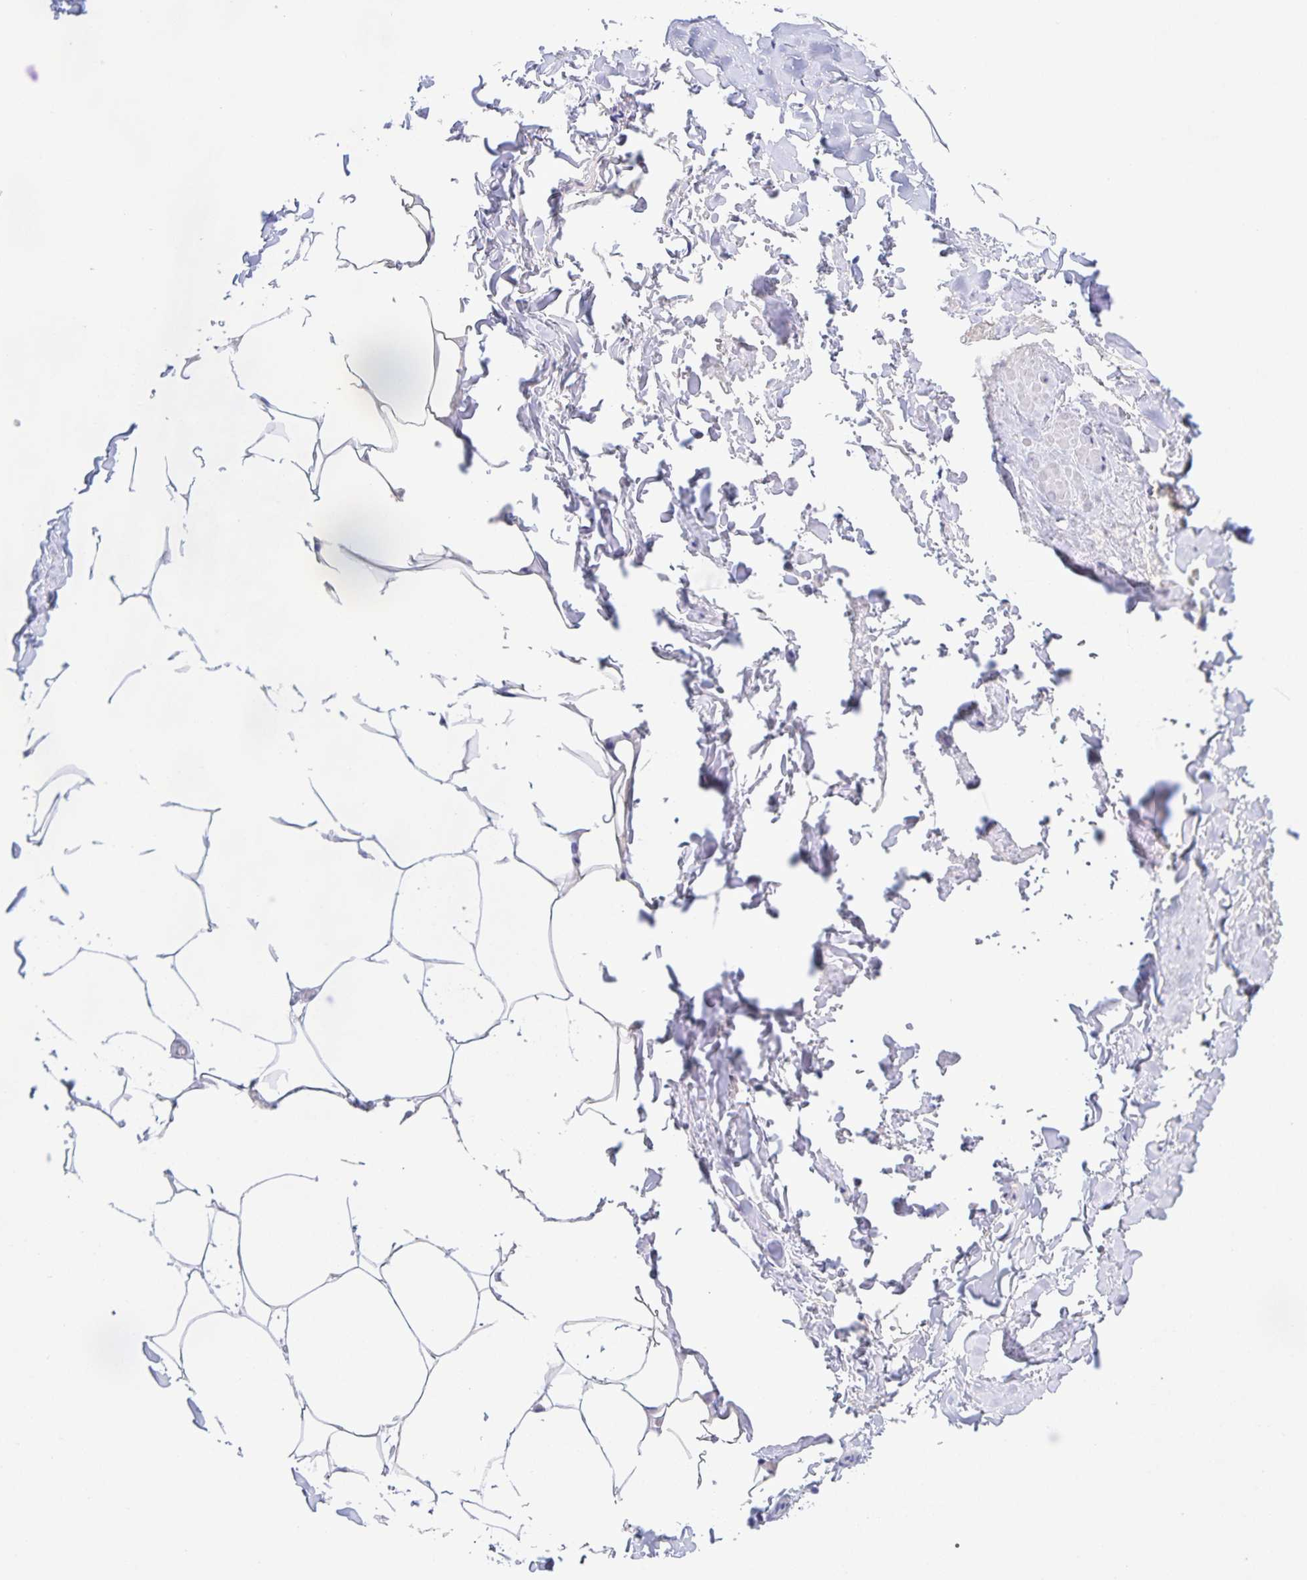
{"staining": {"intensity": "negative", "quantity": "none", "location": "none"}, "tissue": "adipose tissue", "cell_type": "Adipocytes", "image_type": "normal", "snomed": [{"axis": "morphology", "description": "Normal tissue, NOS"}, {"axis": "topography", "description": "Vascular tissue"}, {"axis": "topography", "description": "Peripheral nerve tissue"}], "caption": "The immunohistochemistry (IHC) image has no significant expression in adipocytes of adipose tissue. Brightfield microscopy of IHC stained with DAB (3,3'-diaminobenzidine) (brown) and hematoxylin (blue), captured at high magnification.", "gene": "CATSPER4", "patient": {"sex": "male", "age": 41}}